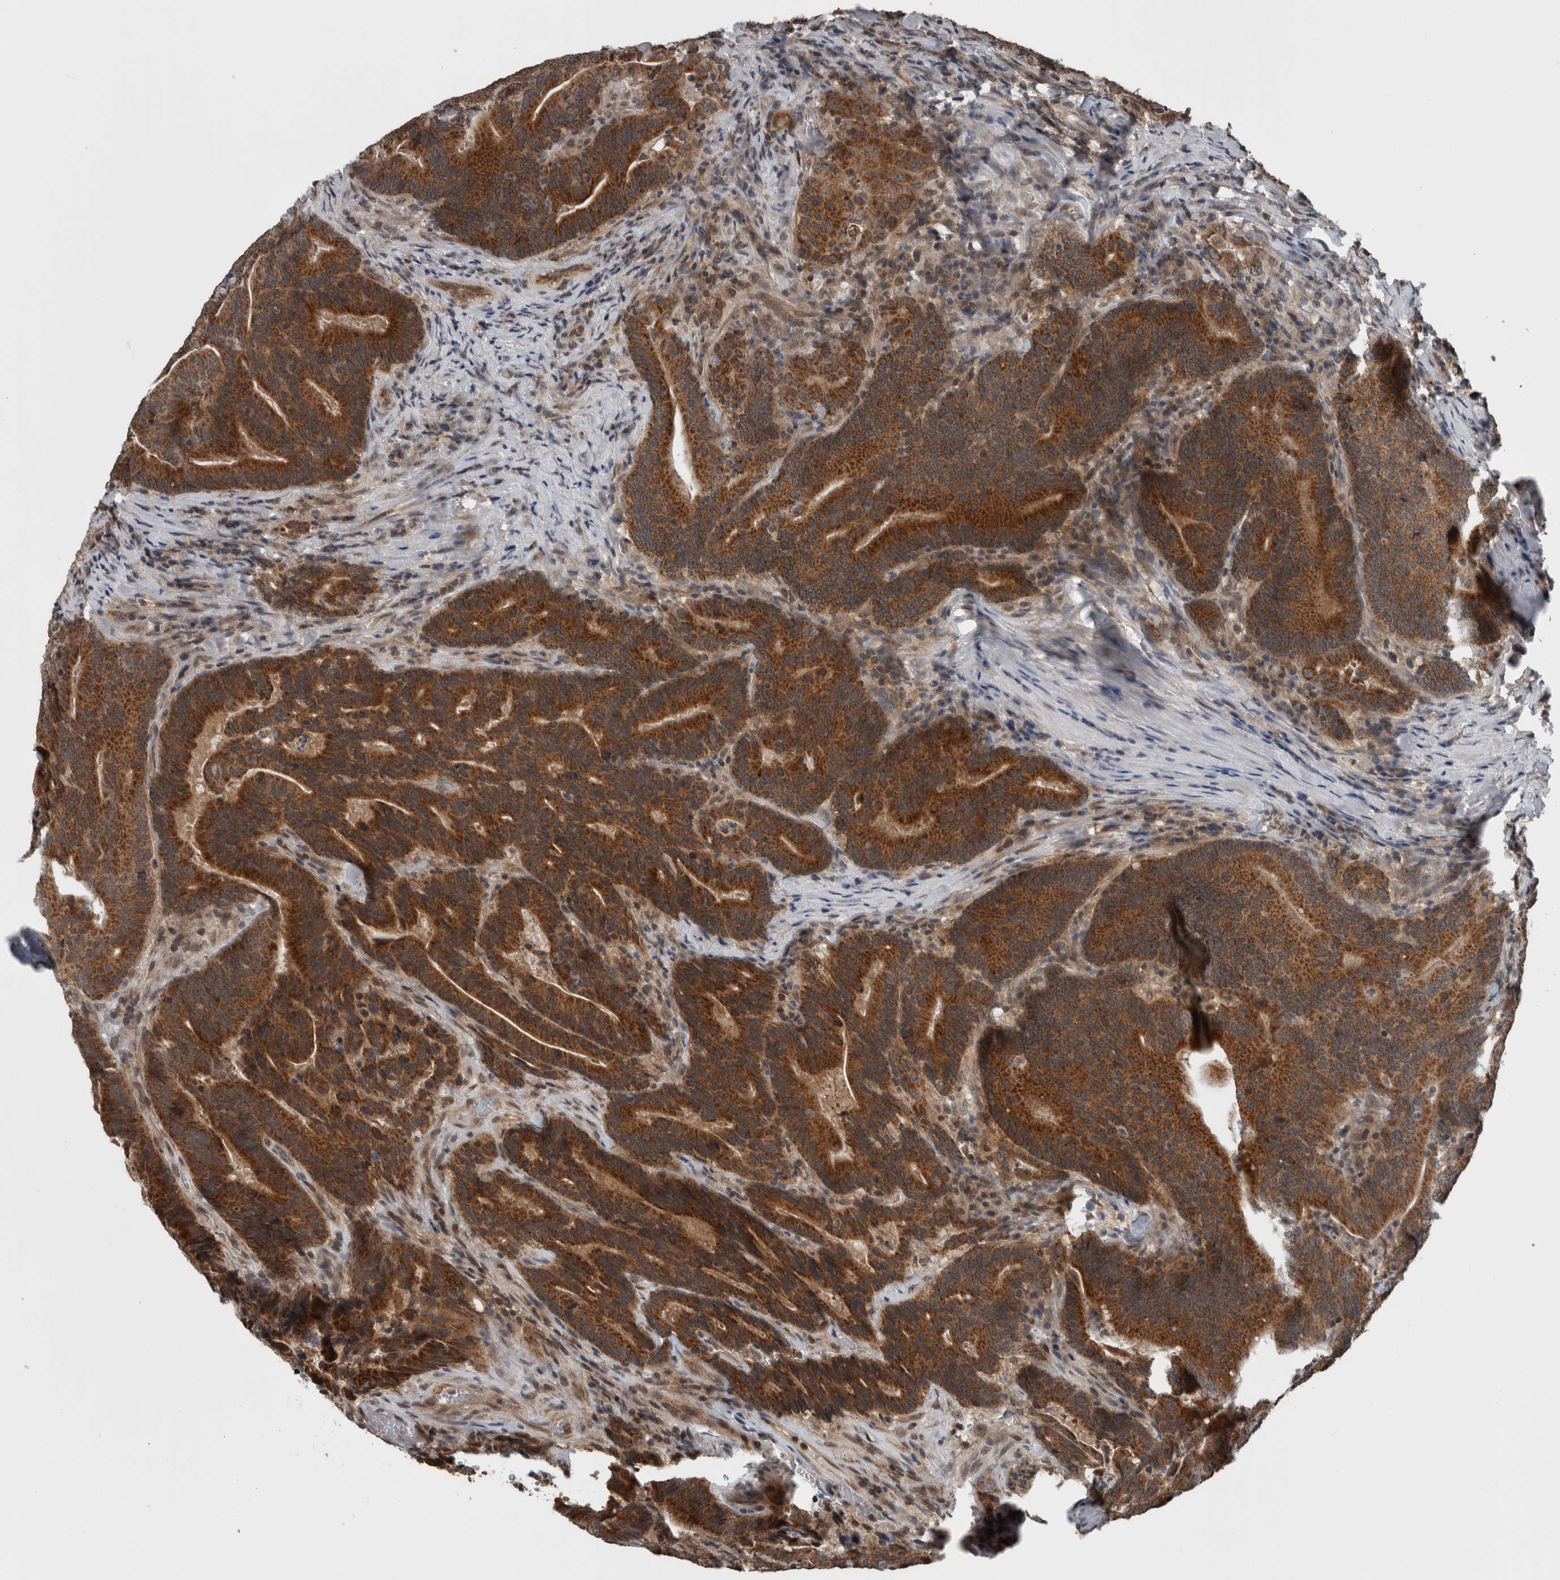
{"staining": {"intensity": "strong", "quantity": ">75%", "location": "cytoplasmic/membranous"}, "tissue": "colorectal cancer", "cell_type": "Tumor cells", "image_type": "cancer", "snomed": [{"axis": "morphology", "description": "Adenocarcinoma, NOS"}, {"axis": "topography", "description": "Colon"}], "caption": "Tumor cells demonstrate high levels of strong cytoplasmic/membranous staining in approximately >75% of cells in adenocarcinoma (colorectal).", "gene": "ENY2", "patient": {"sex": "female", "age": 66}}